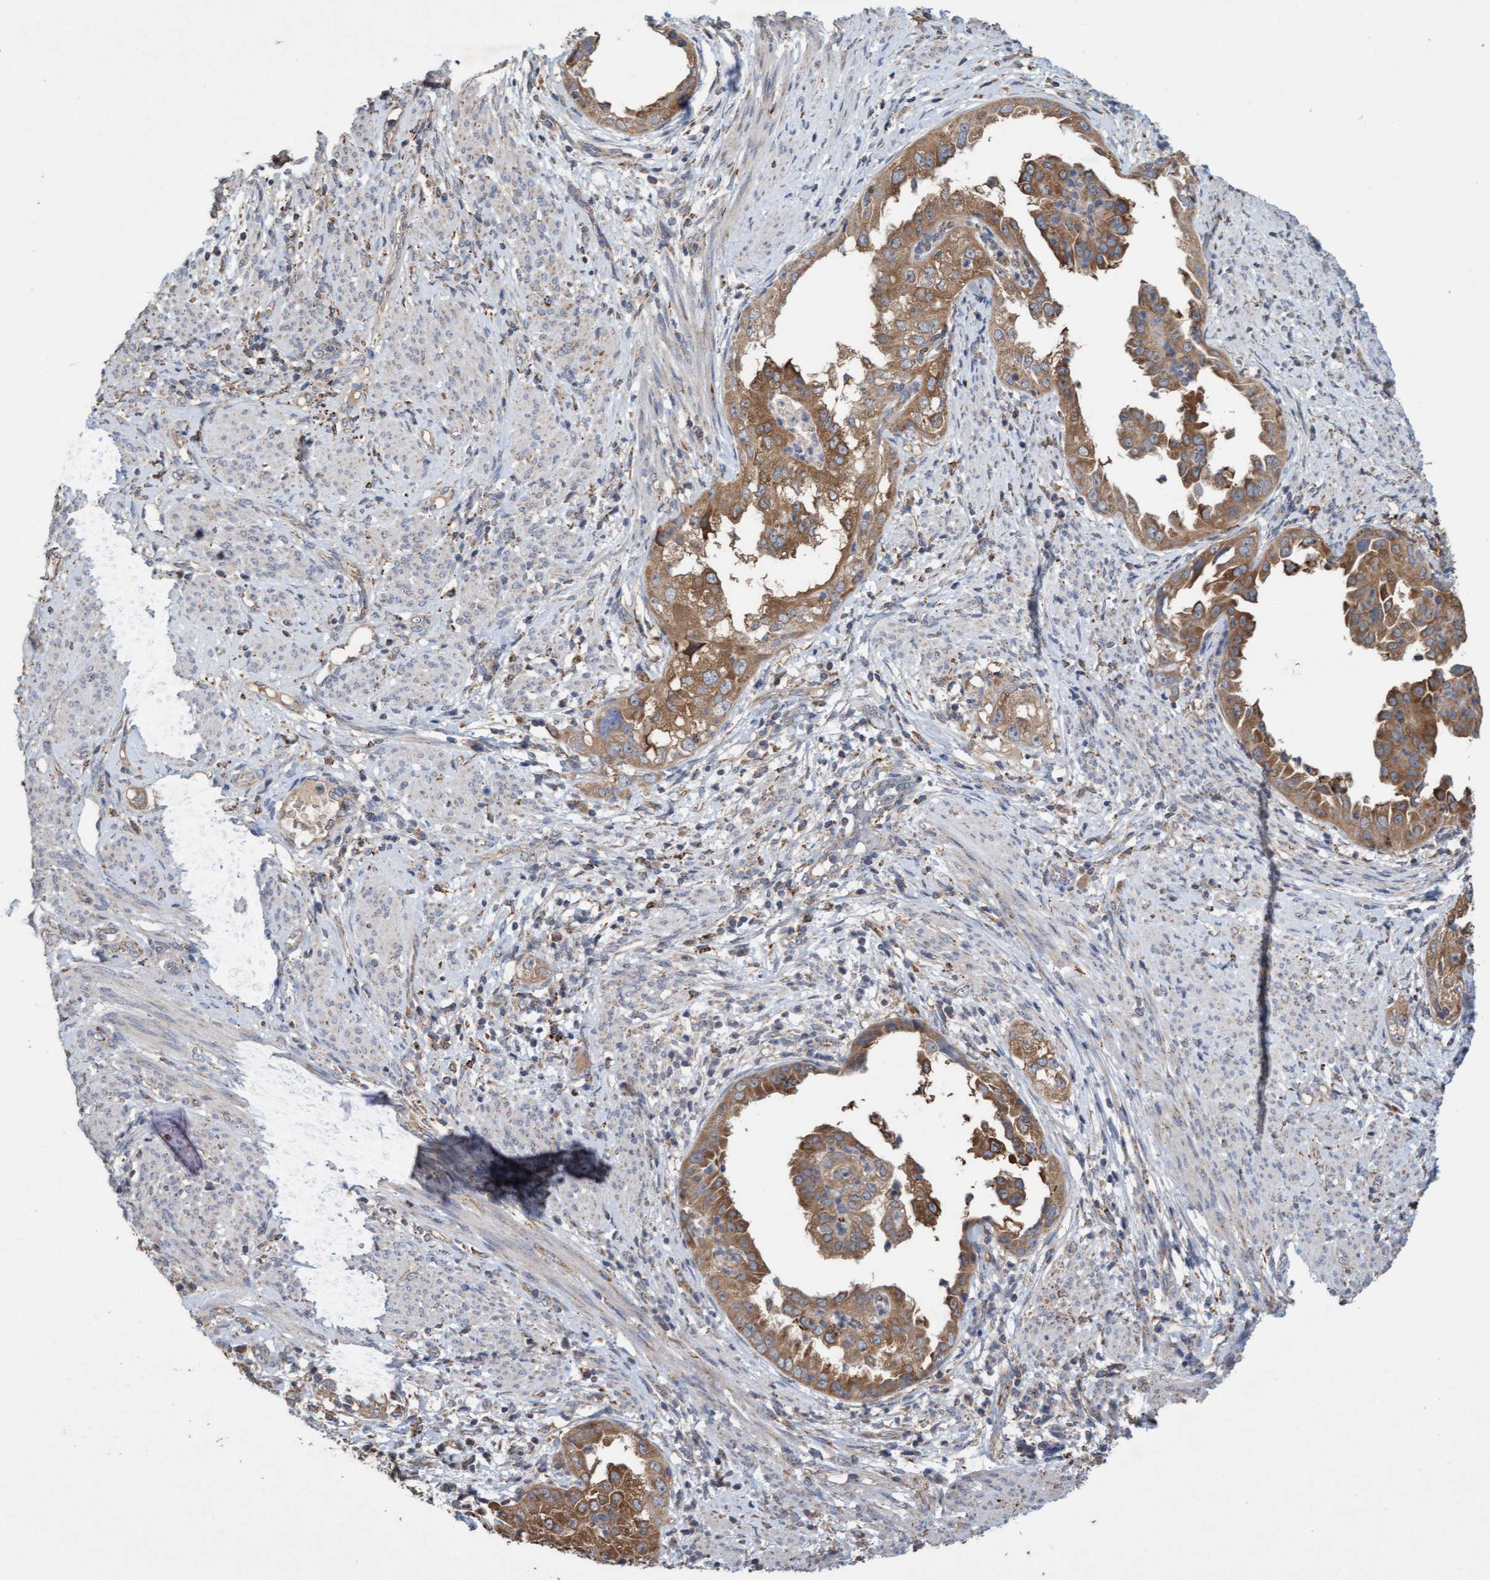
{"staining": {"intensity": "moderate", "quantity": ">75%", "location": "cytoplasmic/membranous"}, "tissue": "endometrial cancer", "cell_type": "Tumor cells", "image_type": "cancer", "snomed": [{"axis": "morphology", "description": "Adenocarcinoma, NOS"}, {"axis": "topography", "description": "Endometrium"}], "caption": "This is a photomicrograph of immunohistochemistry (IHC) staining of endometrial cancer (adenocarcinoma), which shows moderate expression in the cytoplasmic/membranous of tumor cells.", "gene": "ATPAF2", "patient": {"sex": "female", "age": 85}}